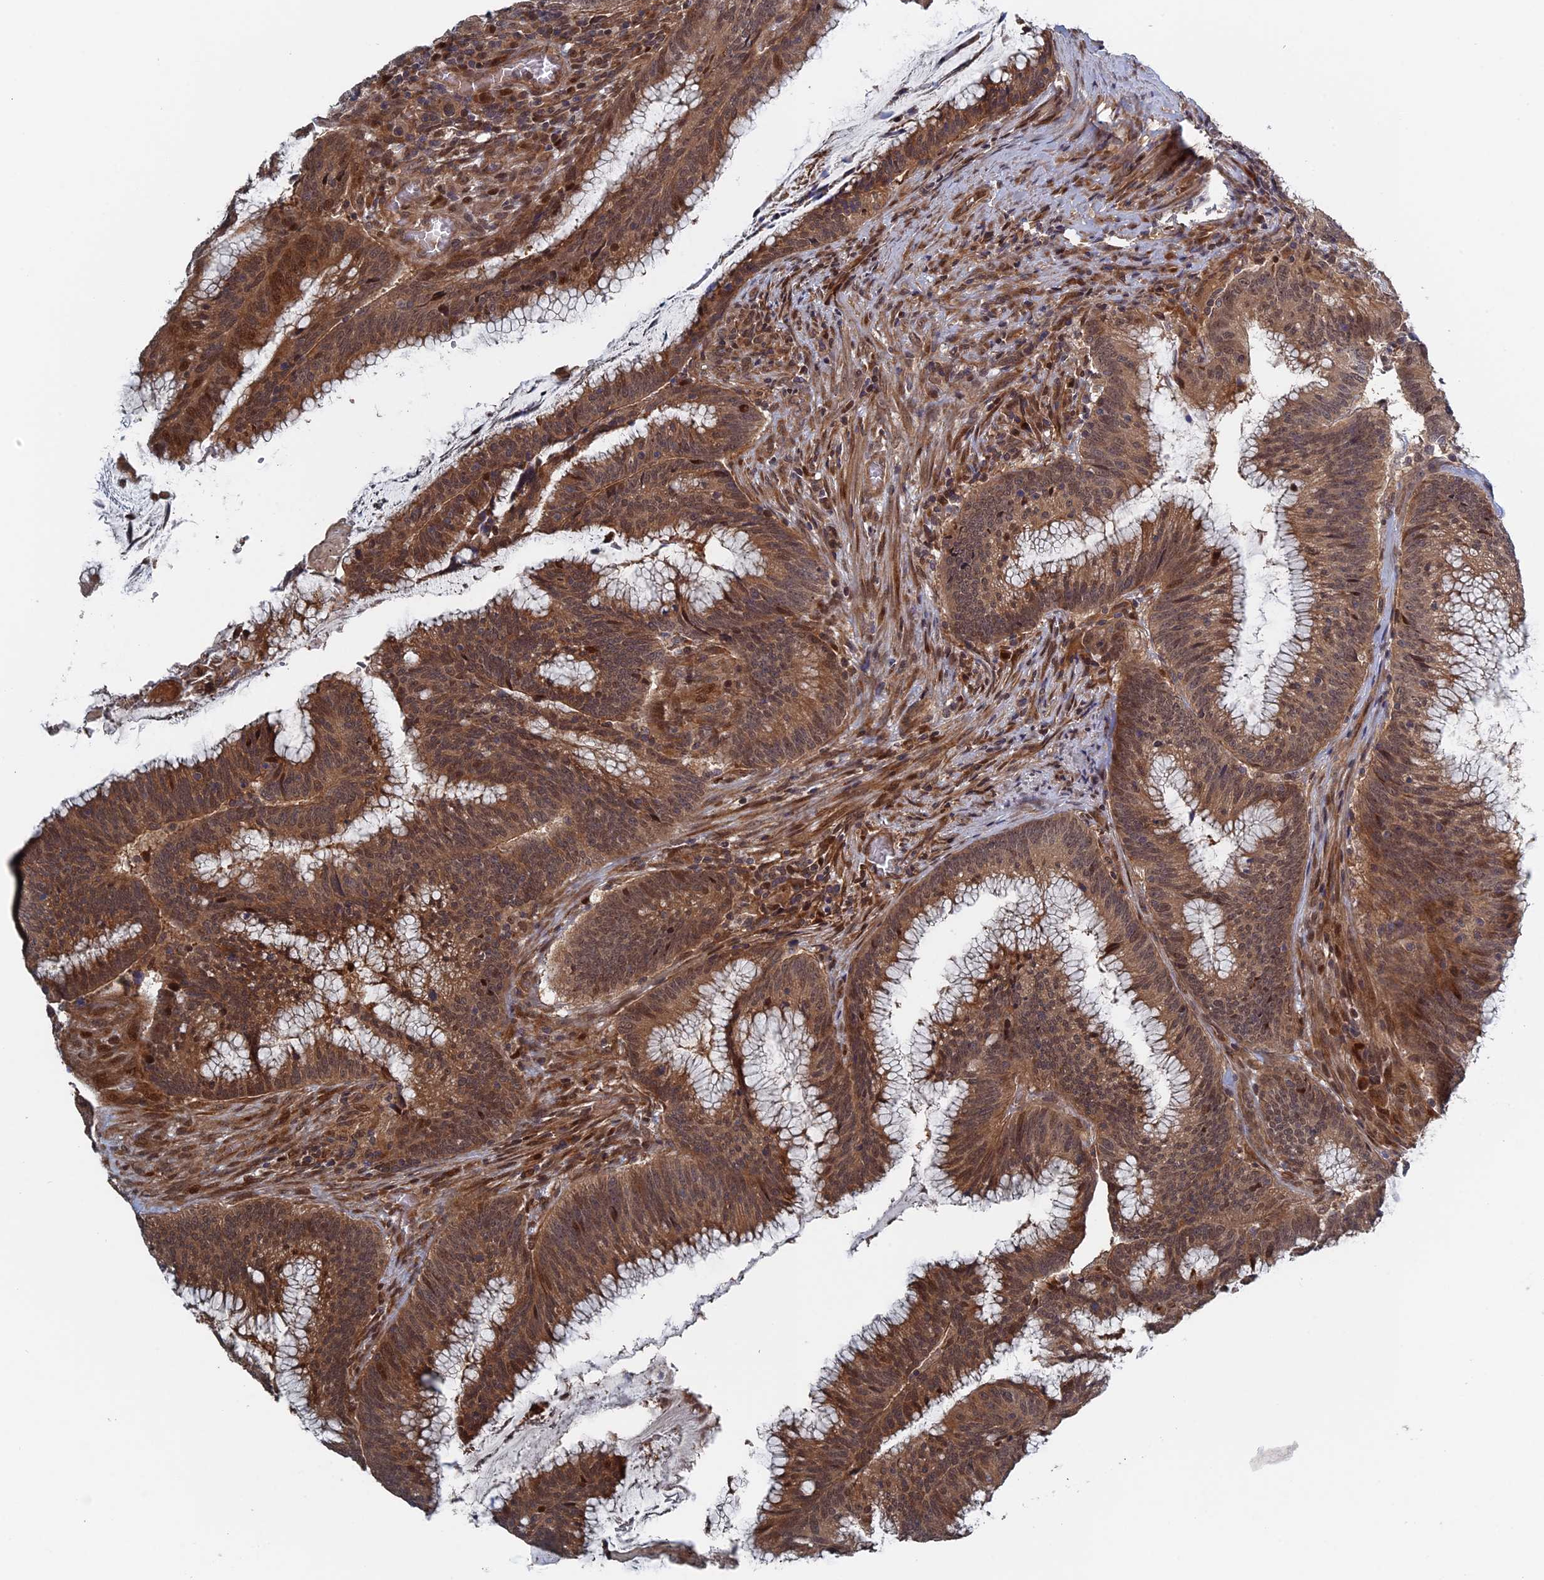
{"staining": {"intensity": "moderate", "quantity": ">75%", "location": "cytoplasmic/membranous,nuclear"}, "tissue": "colorectal cancer", "cell_type": "Tumor cells", "image_type": "cancer", "snomed": [{"axis": "morphology", "description": "Adenocarcinoma, NOS"}, {"axis": "topography", "description": "Rectum"}], "caption": "Colorectal cancer stained with DAB (3,3'-diaminobenzidine) IHC shows medium levels of moderate cytoplasmic/membranous and nuclear expression in about >75% of tumor cells.", "gene": "ELOVL6", "patient": {"sex": "female", "age": 77}}